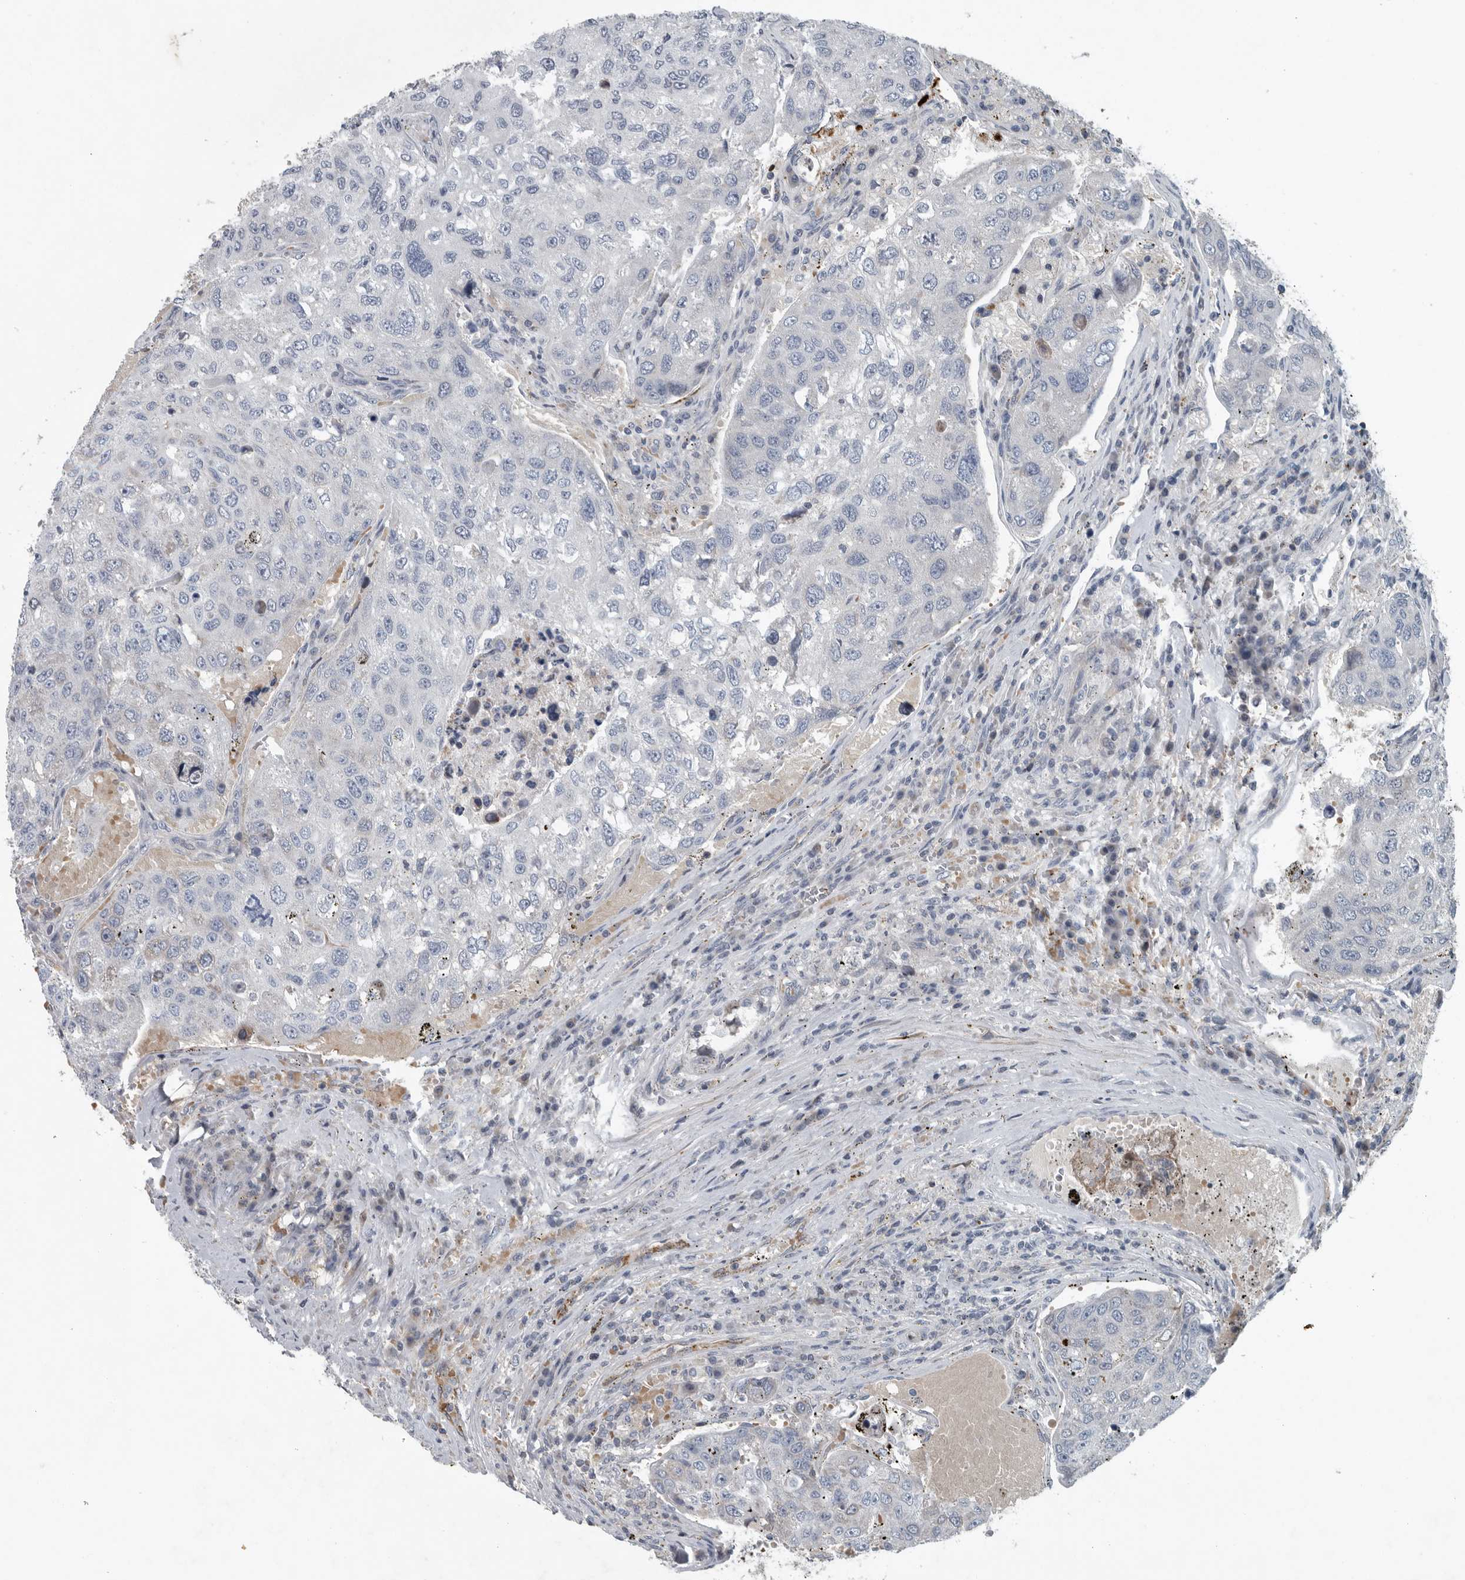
{"staining": {"intensity": "negative", "quantity": "none", "location": "none"}, "tissue": "urothelial cancer", "cell_type": "Tumor cells", "image_type": "cancer", "snomed": [{"axis": "morphology", "description": "Urothelial carcinoma, High grade"}, {"axis": "topography", "description": "Lymph node"}, {"axis": "topography", "description": "Urinary bladder"}], "caption": "Immunohistochemical staining of human urothelial cancer reveals no significant positivity in tumor cells.", "gene": "MPP3", "patient": {"sex": "male", "age": 51}}